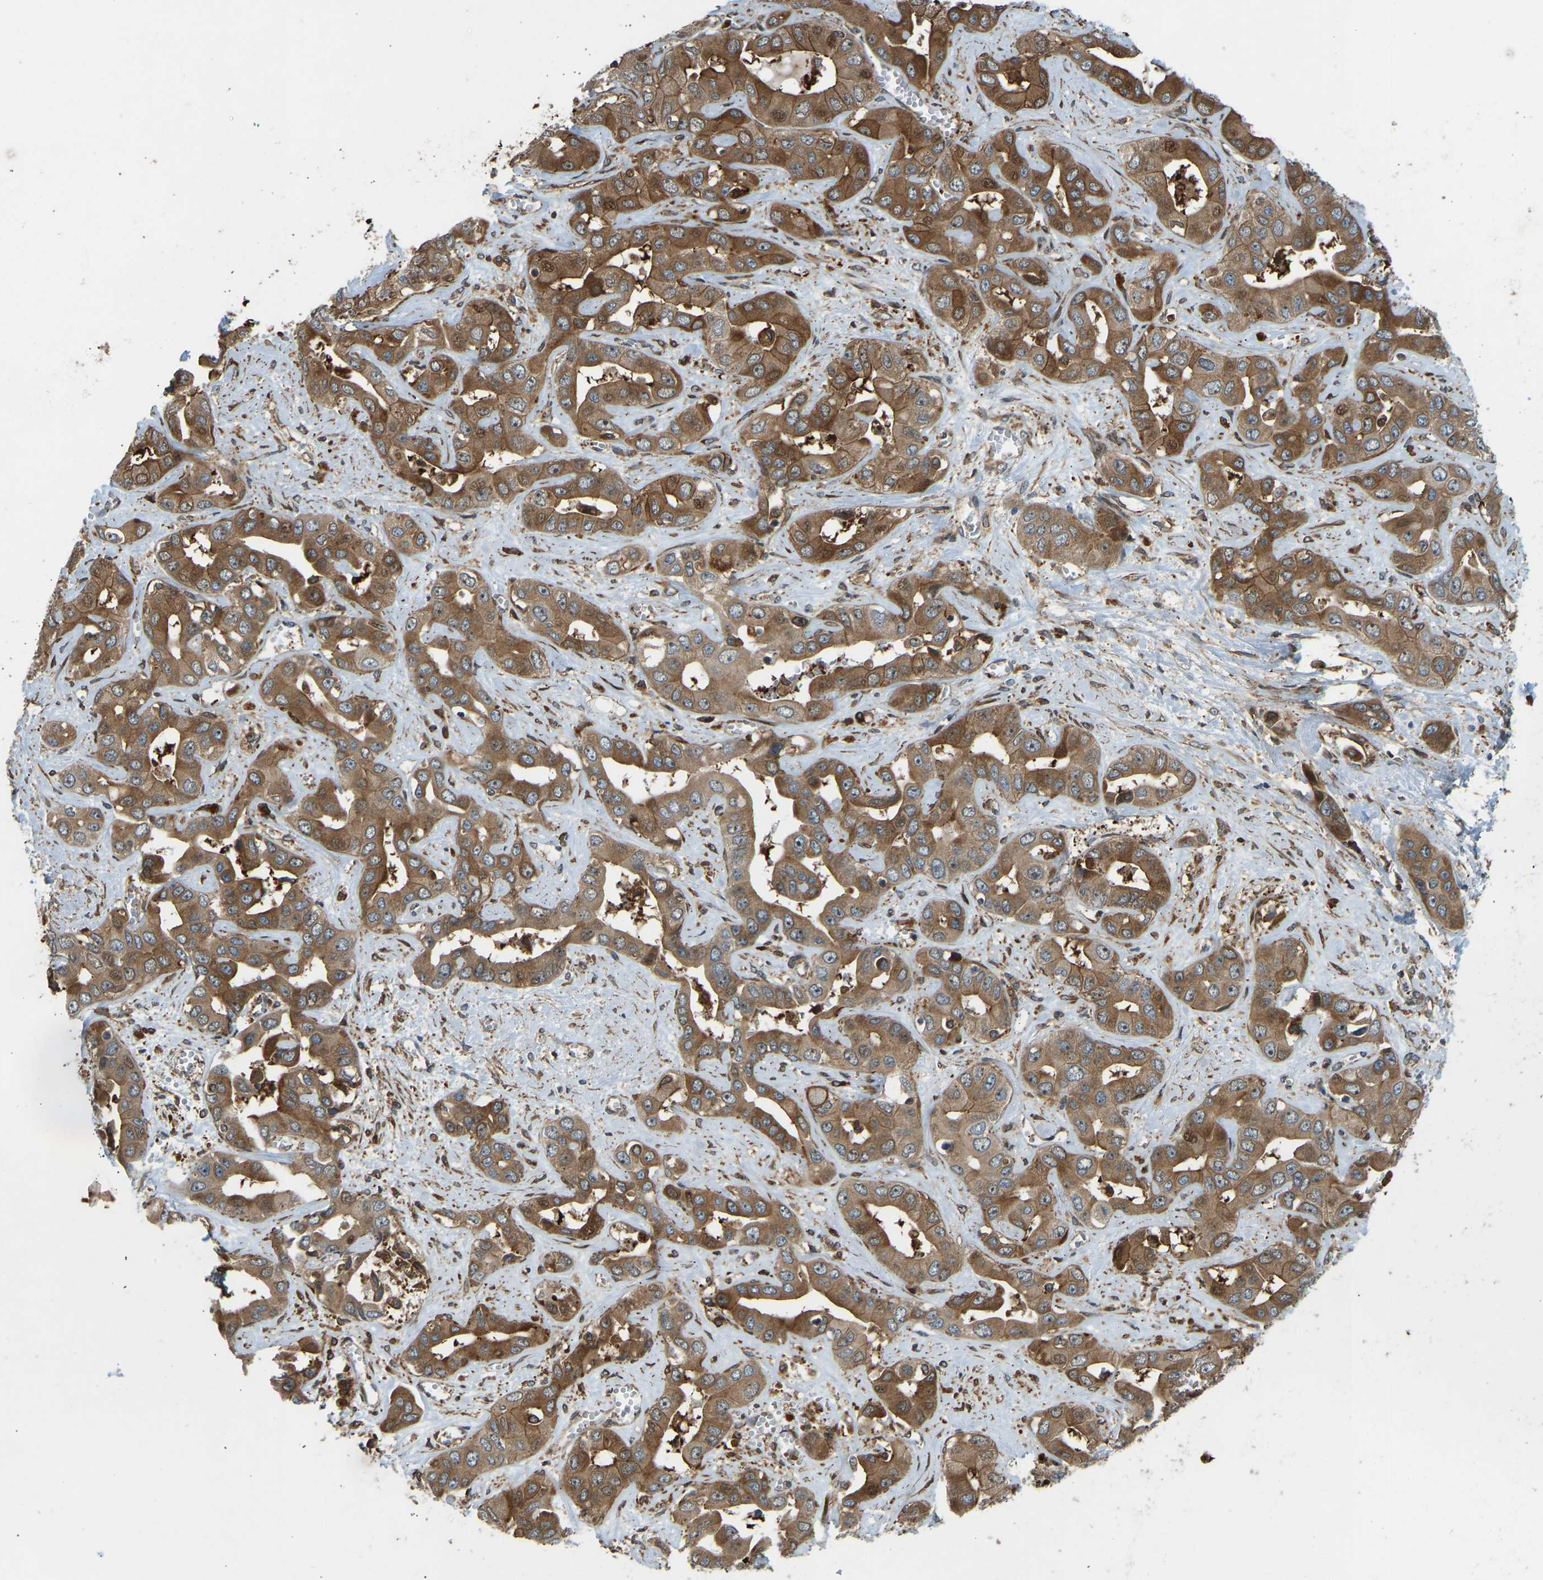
{"staining": {"intensity": "moderate", "quantity": ">75%", "location": "cytoplasmic/membranous"}, "tissue": "liver cancer", "cell_type": "Tumor cells", "image_type": "cancer", "snomed": [{"axis": "morphology", "description": "Cholangiocarcinoma"}, {"axis": "topography", "description": "Liver"}], "caption": "IHC photomicrograph of liver cholangiocarcinoma stained for a protein (brown), which reveals medium levels of moderate cytoplasmic/membranous positivity in approximately >75% of tumor cells.", "gene": "OS9", "patient": {"sex": "female", "age": 52}}